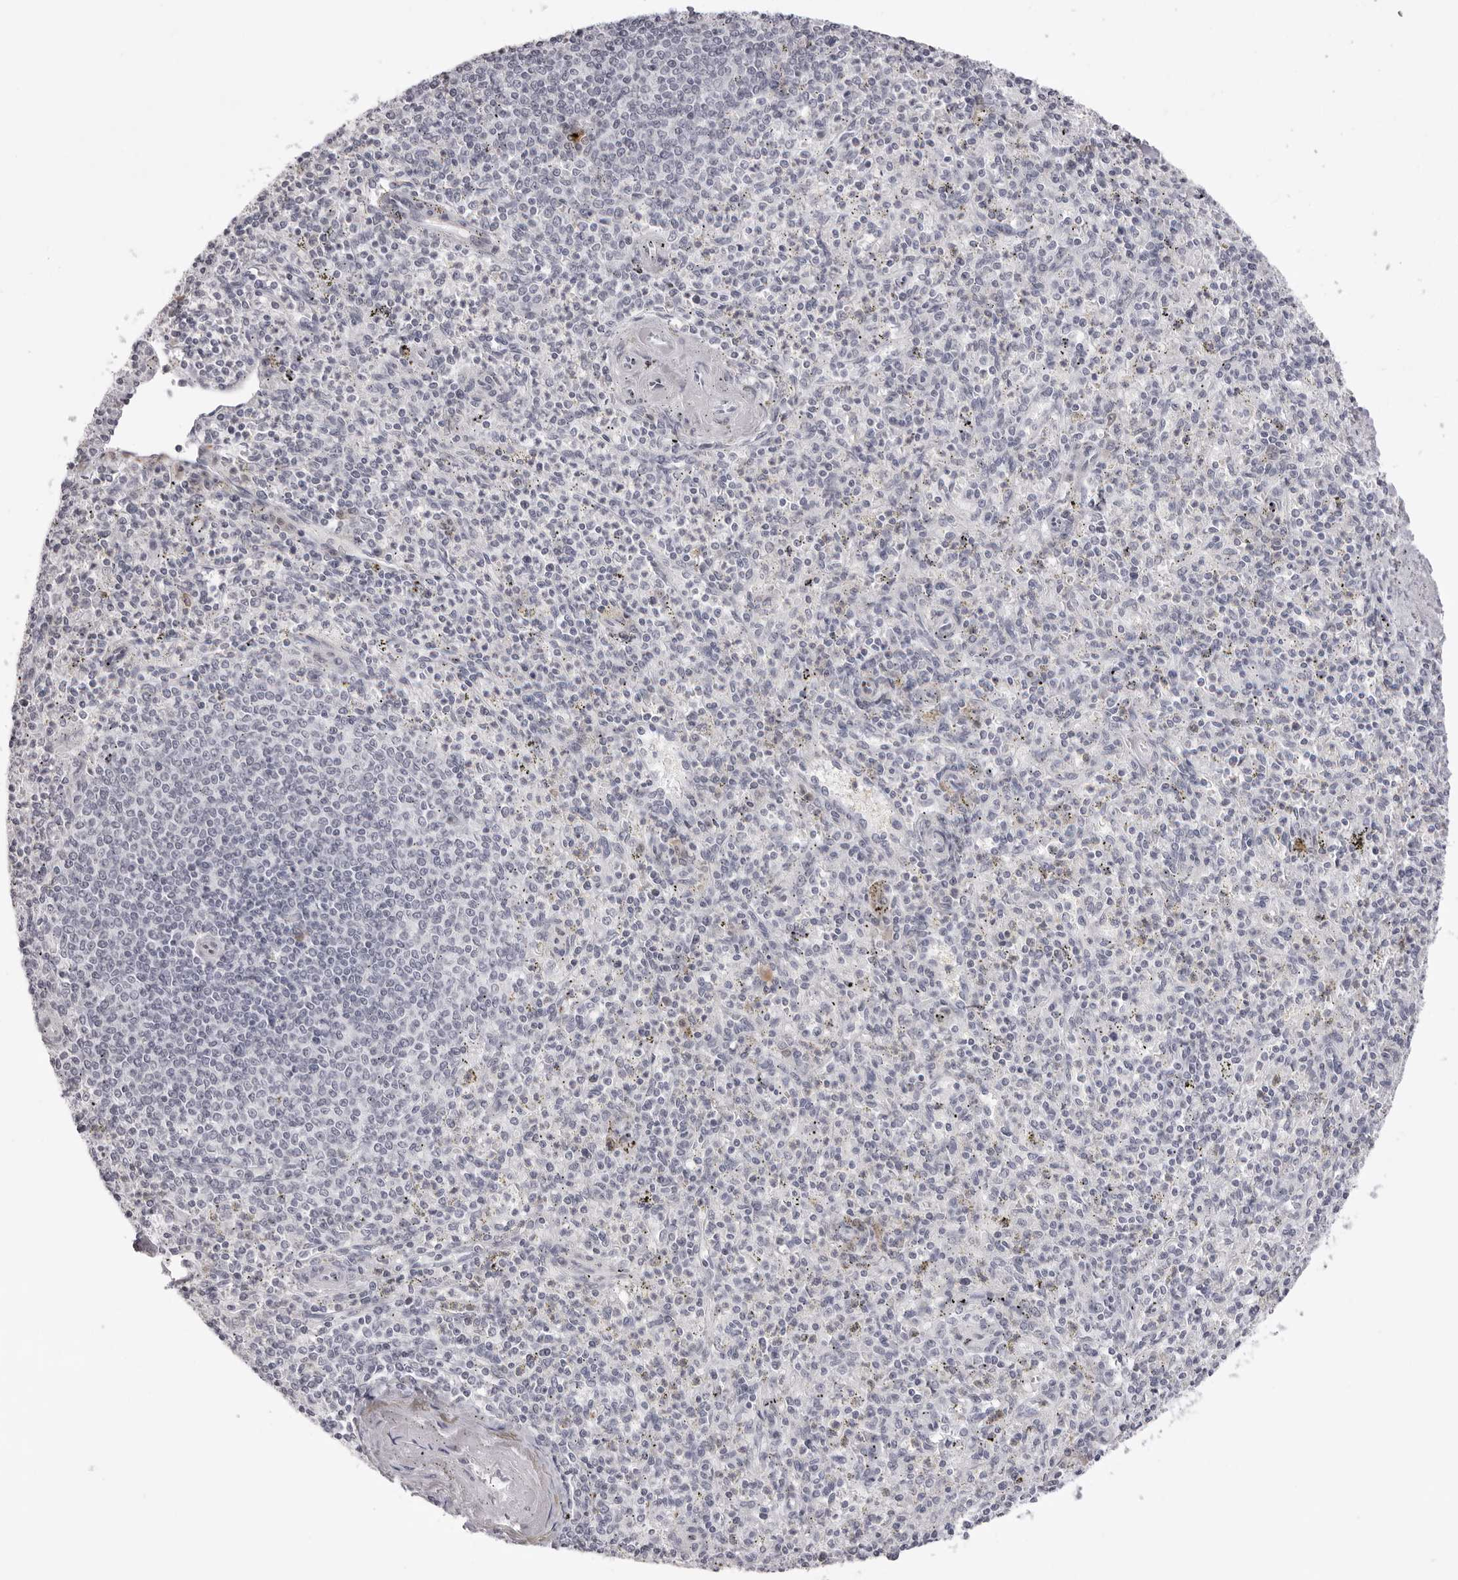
{"staining": {"intensity": "negative", "quantity": "none", "location": "none"}, "tissue": "spleen", "cell_type": "Cells in red pulp", "image_type": "normal", "snomed": [{"axis": "morphology", "description": "Normal tissue, NOS"}, {"axis": "topography", "description": "Spleen"}], "caption": "High power microscopy histopathology image of an IHC photomicrograph of normal spleen, revealing no significant expression in cells in red pulp. The staining is performed using DAB brown chromogen with nuclei counter-stained in using hematoxylin.", "gene": "MAFK", "patient": {"sex": "male", "age": 72}}